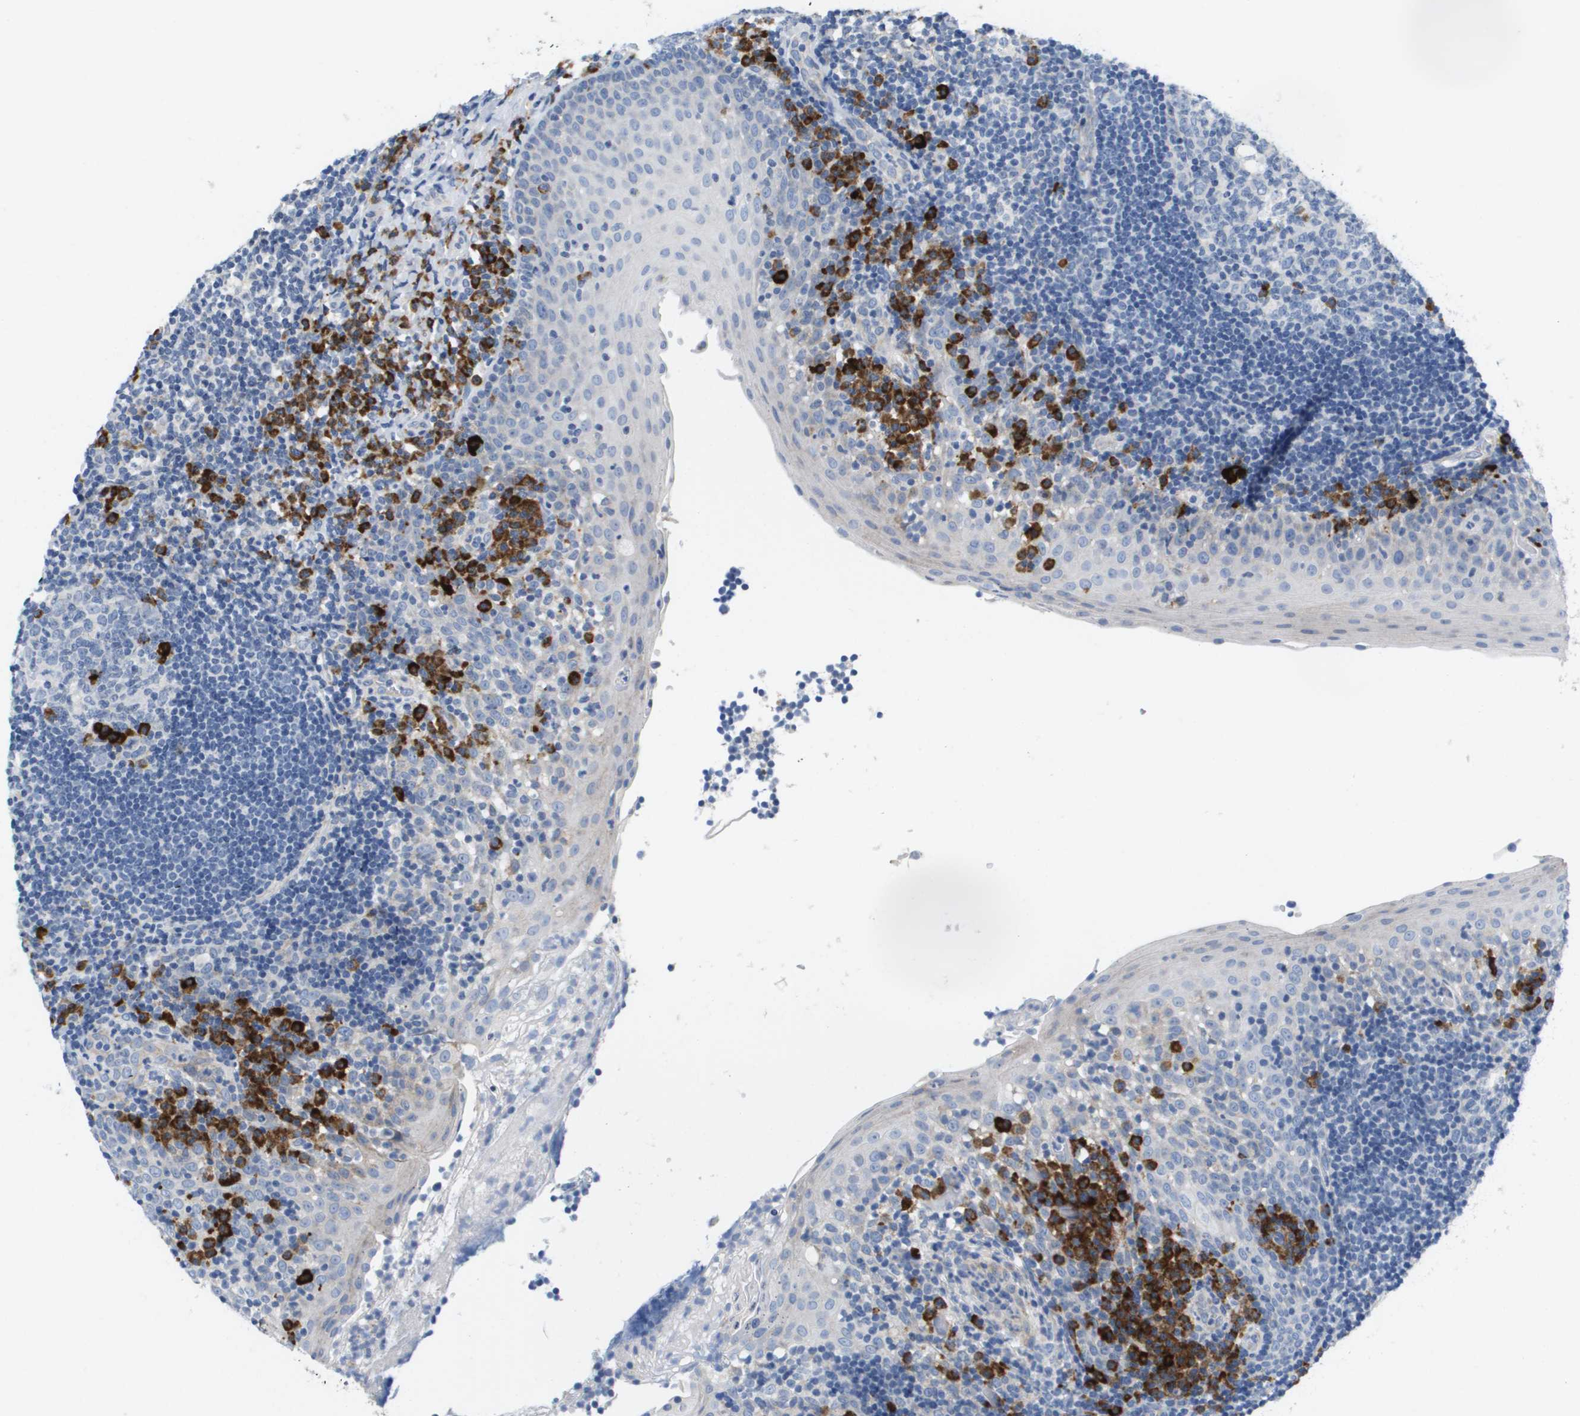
{"staining": {"intensity": "strong", "quantity": "<25%", "location": "cytoplasmic/membranous"}, "tissue": "tonsil", "cell_type": "Germinal center cells", "image_type": "normal", "snomed": [{"axis": "morphology", "description": "Normal tissue, NOS"}, {"axis": "topography", "description": "Tonsil"}], "caption": "An image of human tonsil stained for a protein demonstrates strong cytoplasmic/membranous brown staining in germinal center cells.", "gene": "CD3G", "patient": {"sex": "female", "age": 40}}